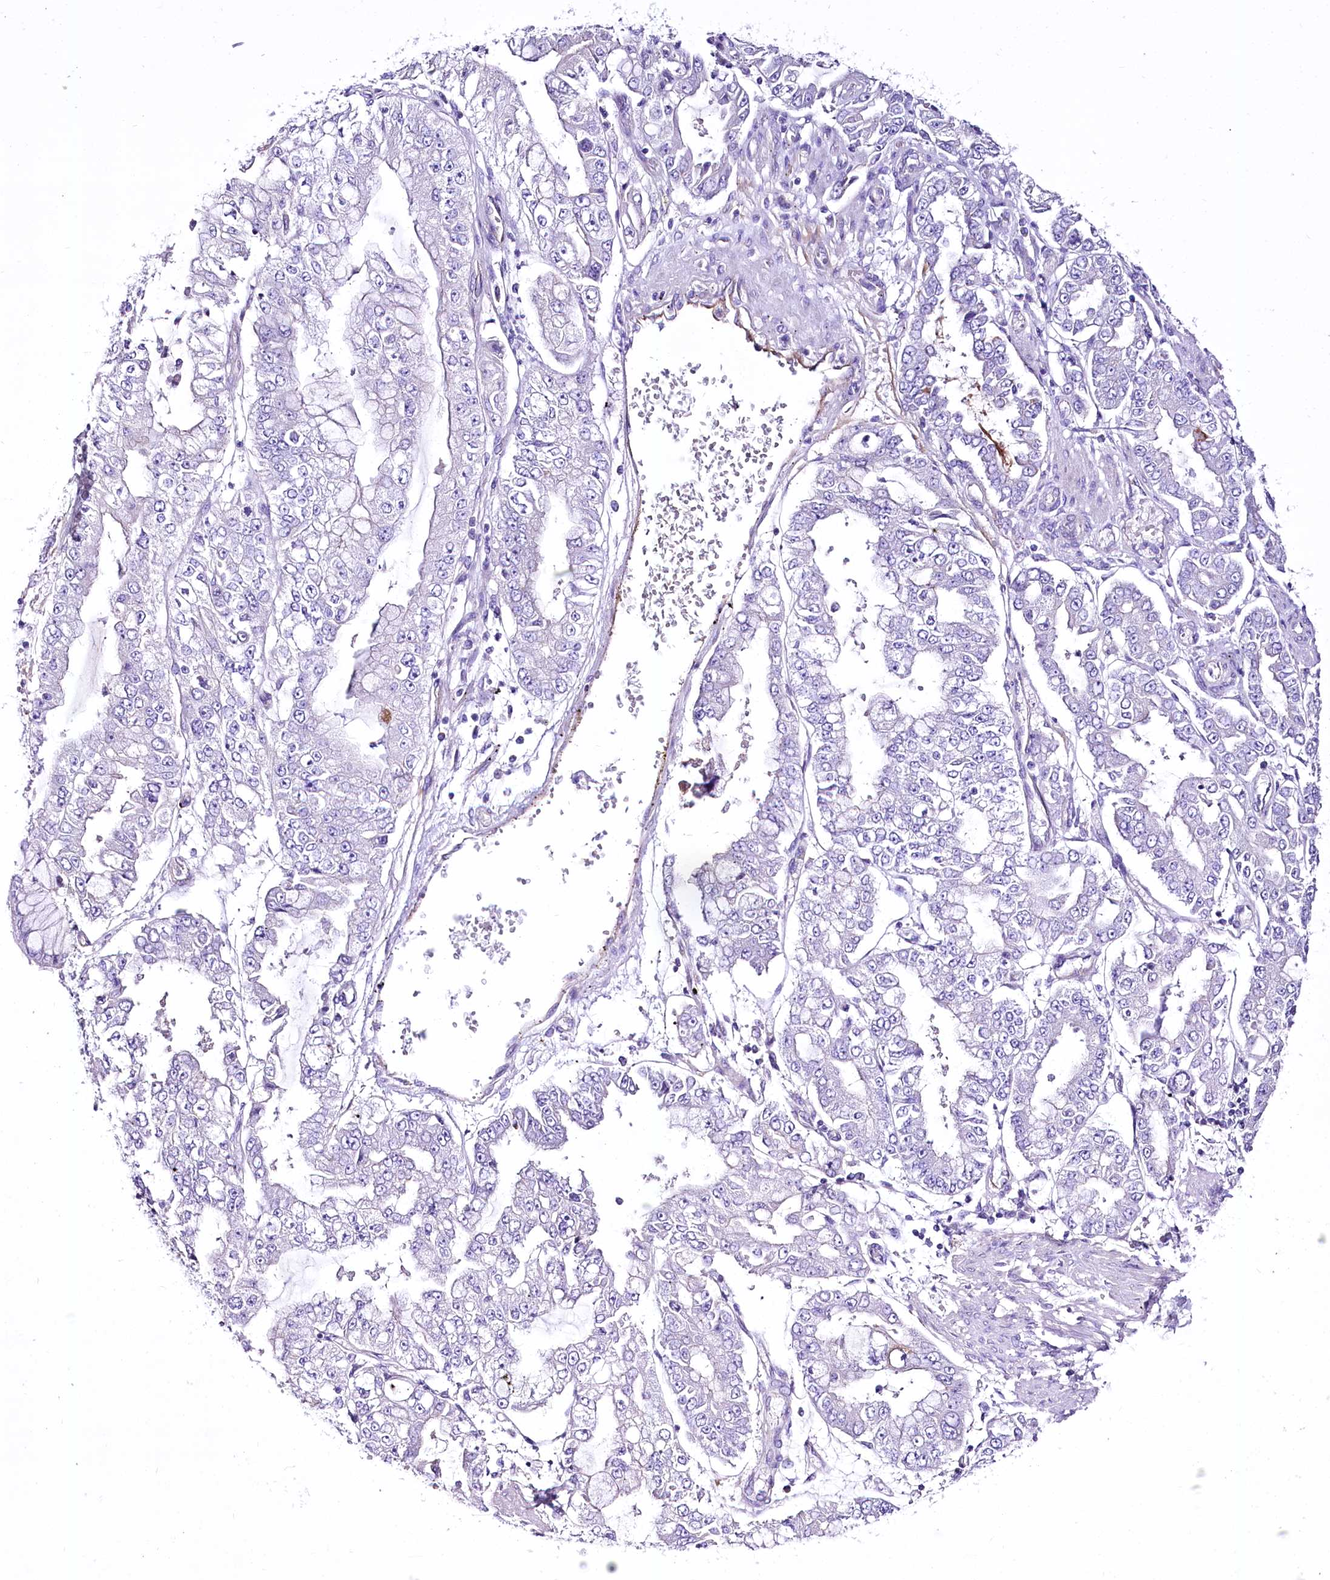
{"staining": {"intensity": "negative", "quantity": "none", "location": "none"}, "tissue": "stomach cancer", "cell_type": "Tumor cells", "image_type": "cancer", "snomed": [{"axis": "morphology", "description": "Adenocarcinoma, NOS"}, {"axis": "topography", "description": "Stomach"}], "caption": "Immunohistochemistry image of adenocarcinoma (stomach) stained for a protein (brown), which displays no staining in tumor cells.", "gene": "LRRC34", "patient": {"sex": "male", "age": 76}}